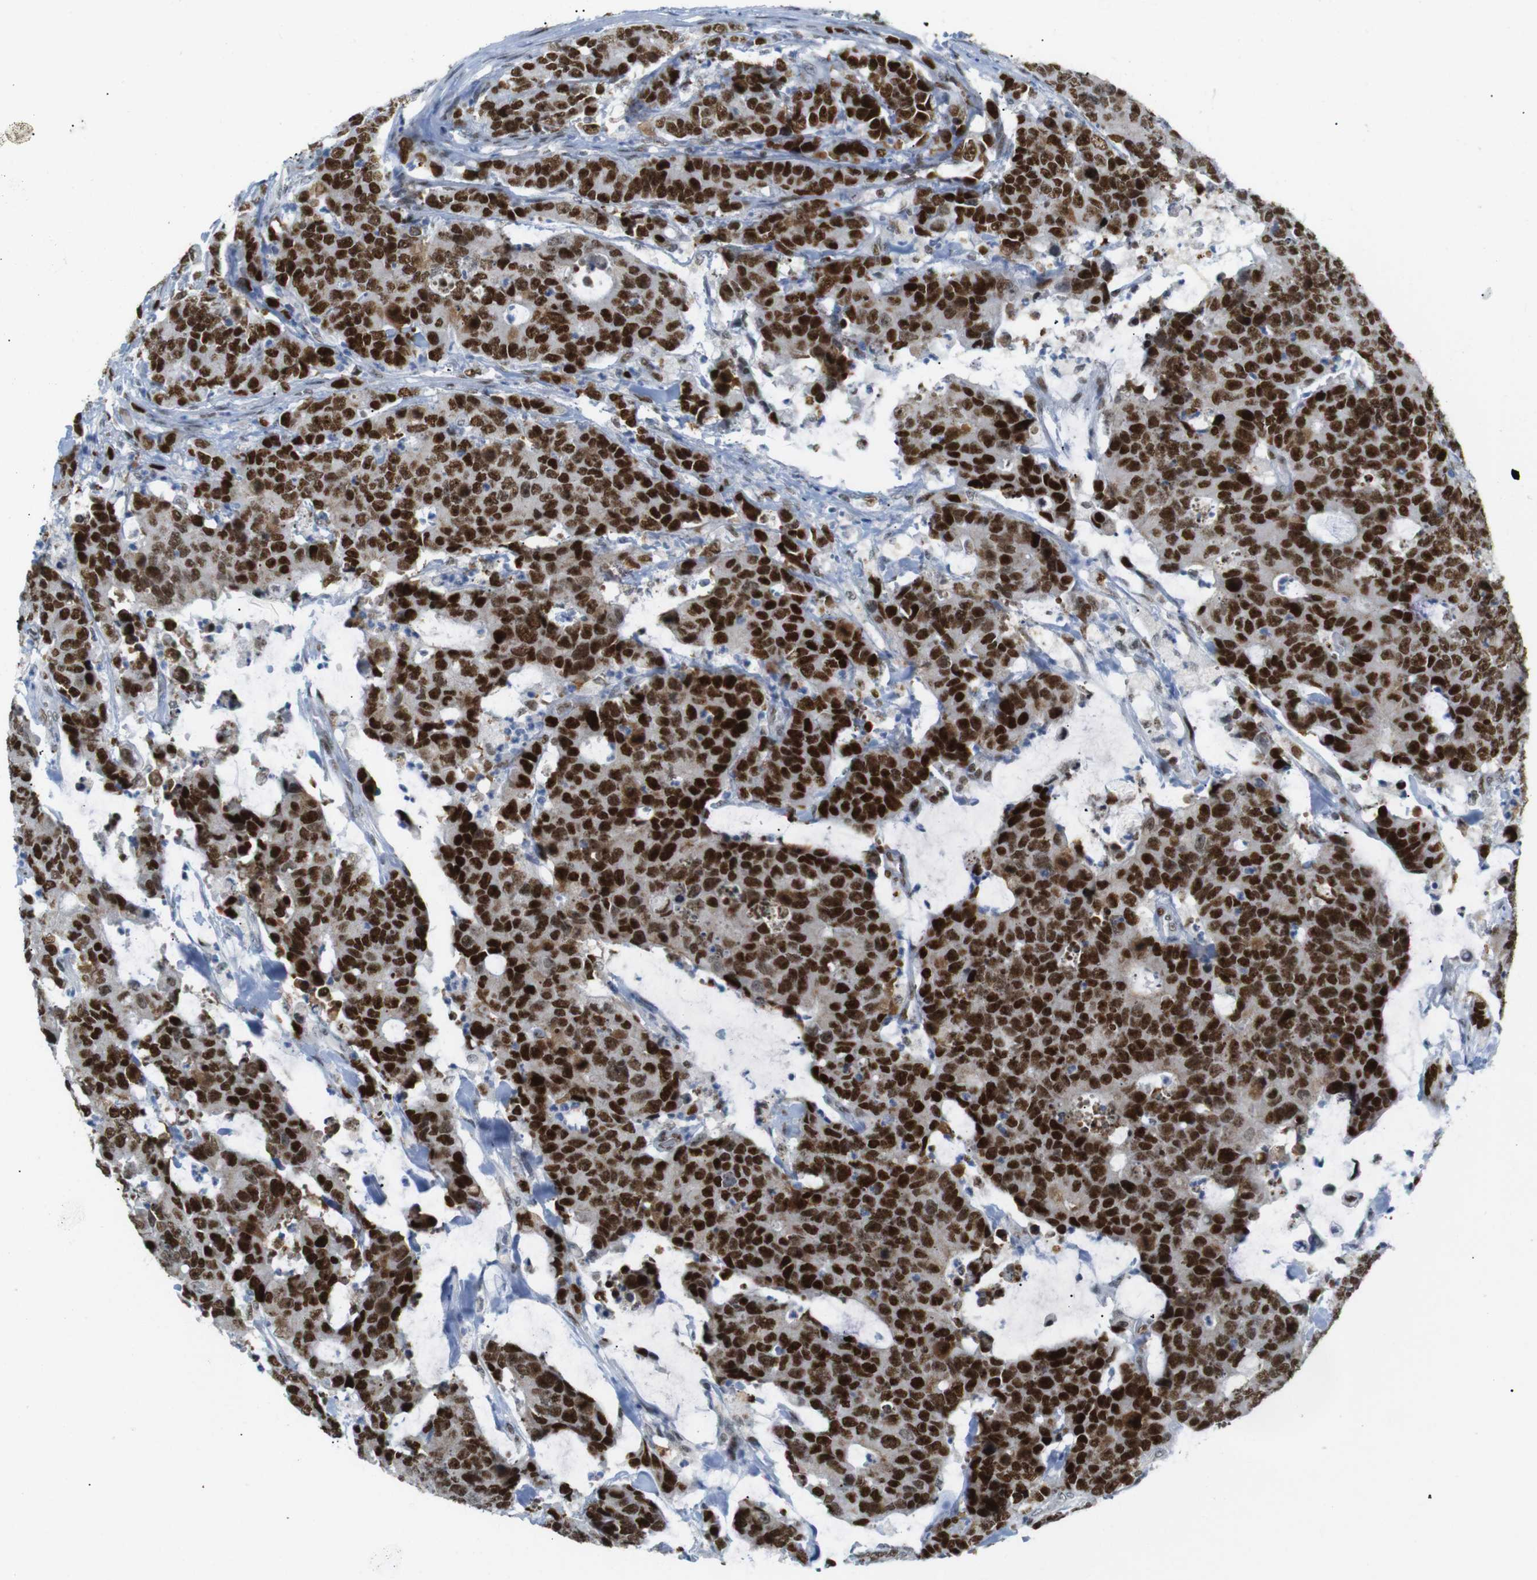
{"staining": {"intensity": "strong", "quantity": ">75%", "location": "nuclear"}, "tissue": "colorectal cancer", "cell_type": "Tumor cells", "image_type": "cancer", "snomed": [{"axis": "morphology", "description": "Adenocarcinoma, NOS"}, {"axis": "topography", "description": "Colon"}], "caption": "Immunohistochemistry (IHC) histopathology image of adenocarcinoma (colorectal) stained for a protein (brown), which exhibits high levels of strong nuclear staining in about >75% of tumor cells.", "gene": "RIOX2", "patient": {"sex": "female", "age": 86}}